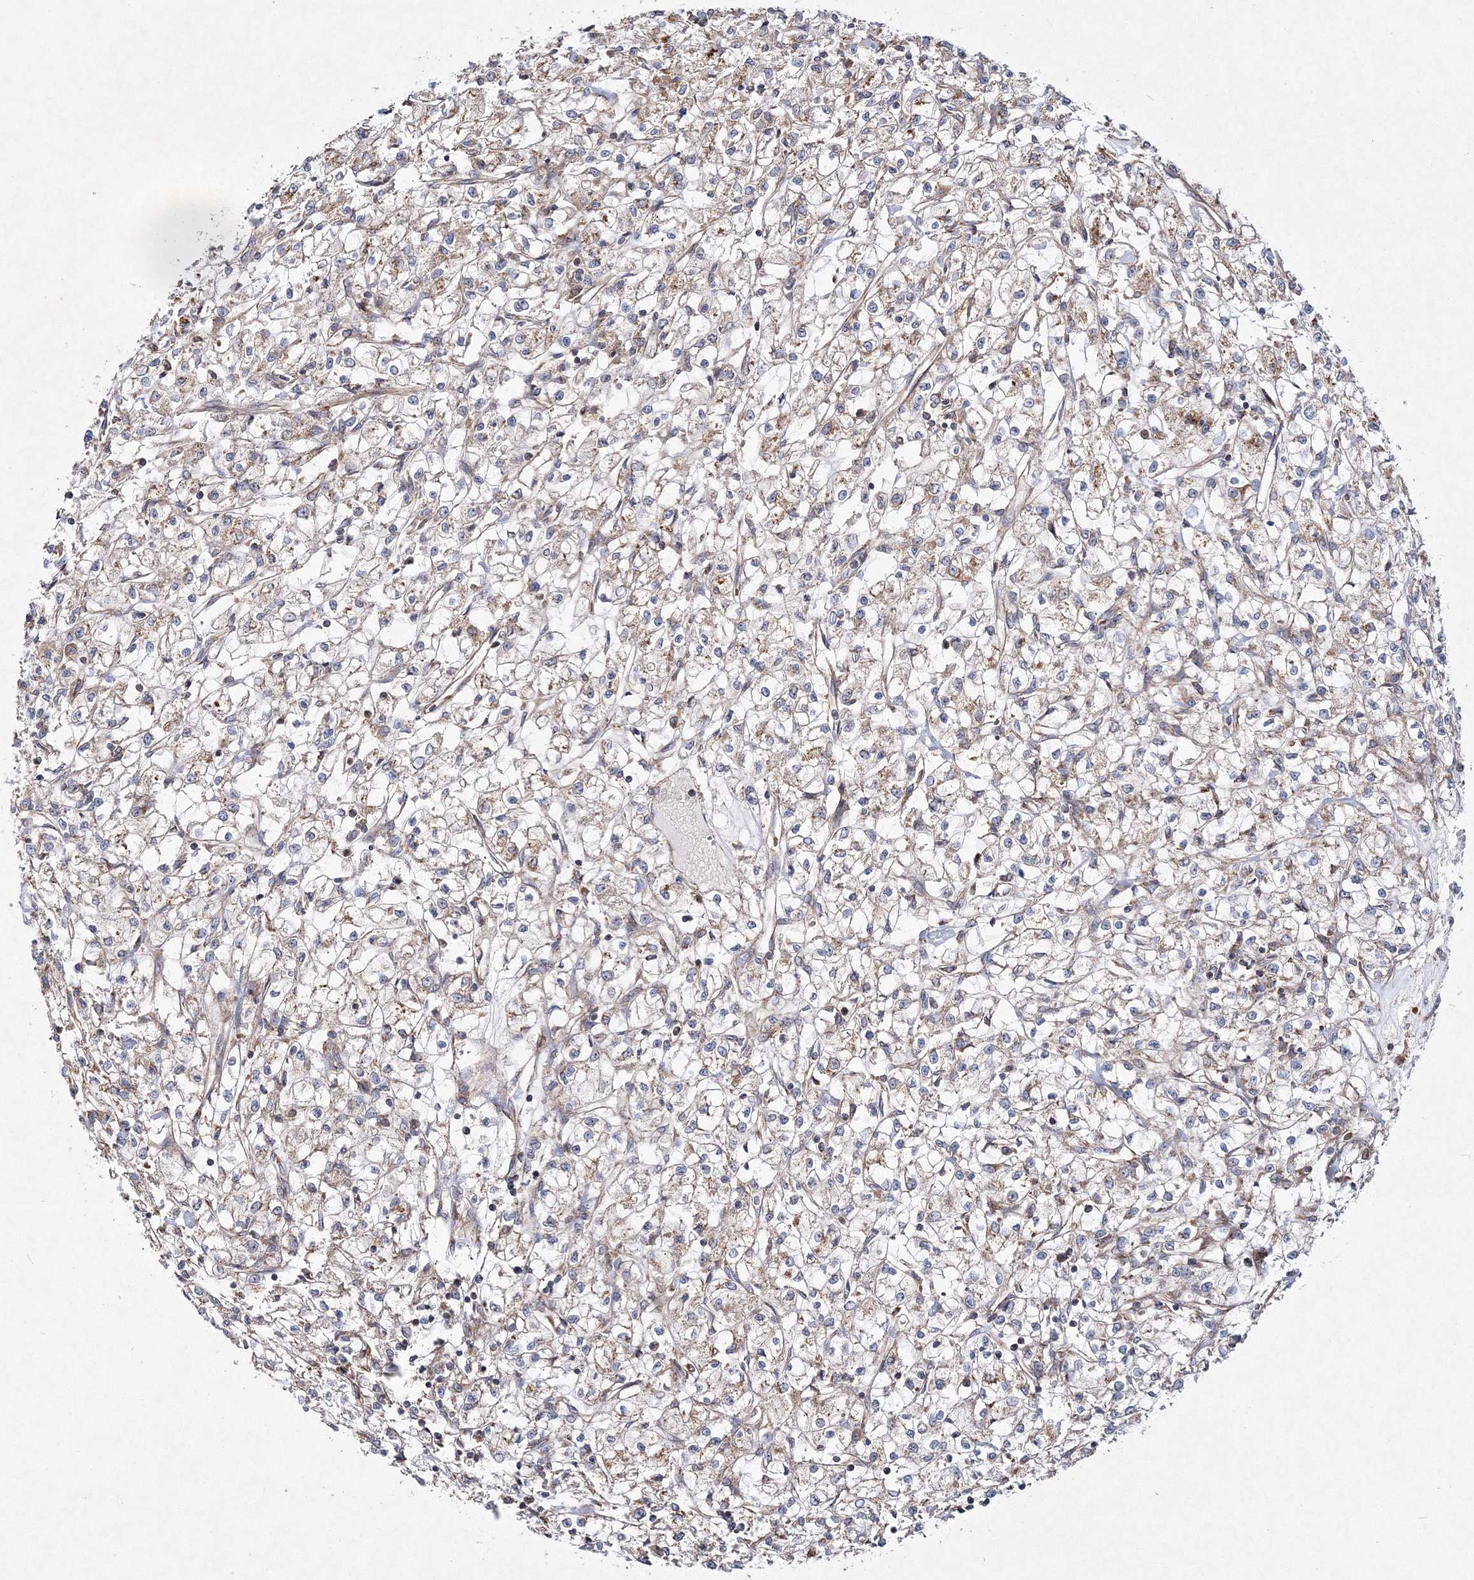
{"staining": {"intensity": "negative", "quantity": "none", "location": "none"}, "tissue": "renal cancer", "cell_type": "Tumor cells", "image_type": "cancer", "snomed": [{"axis": "morphology", "description": "Adenocarcinoma, NOS"}, {"axis": "topography", "description": "Kidney"}], "caption": "The image displays no staining of tumor cells in adenocarcinoma (renal).", "gene": "DNAJC13", "patient": {"sex": "female", "age": 59}}